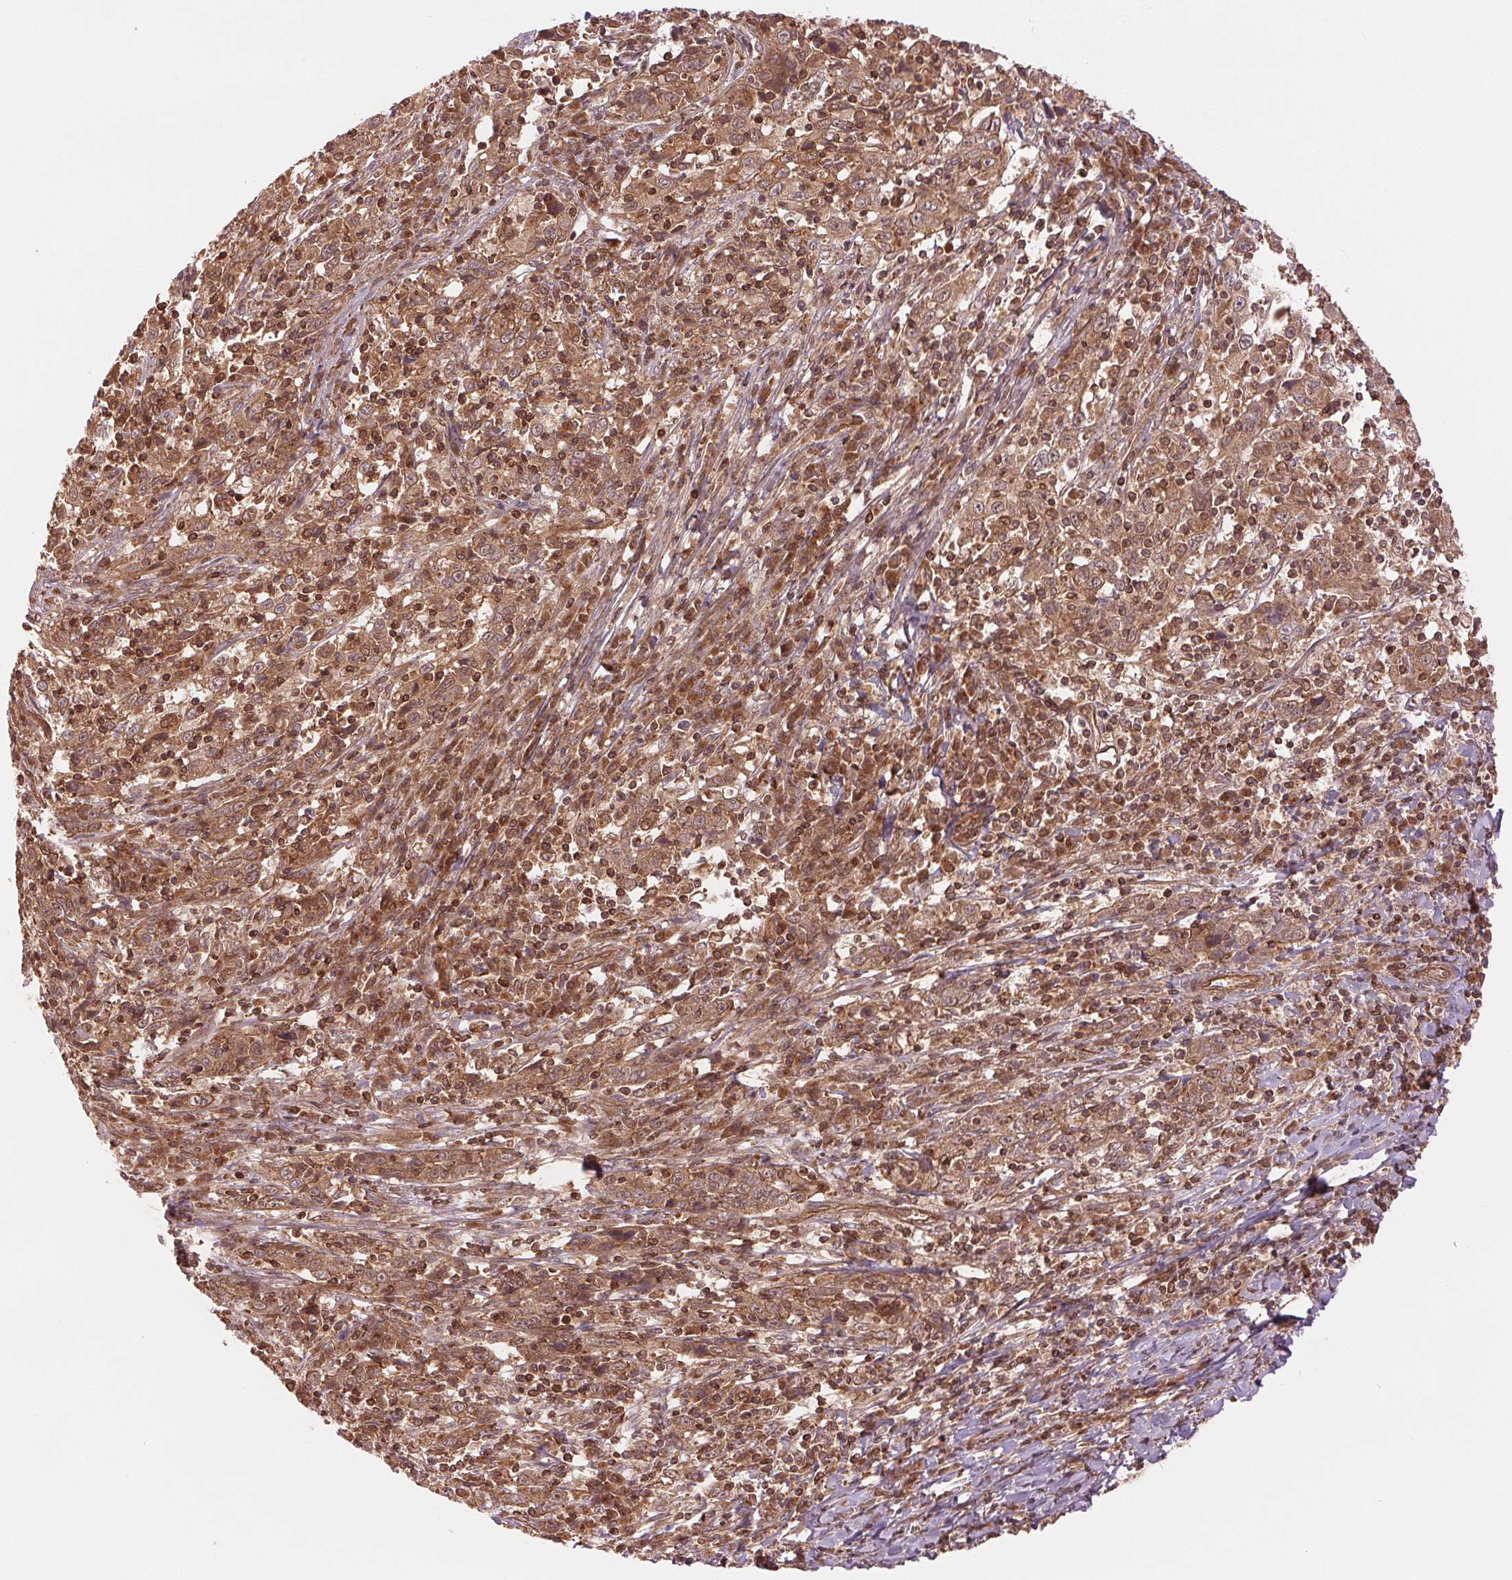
{"staining": {"intensity": "moderate", "quantity": ">75%", "location": "cytoplasmic/membranous"}, "tissue": "cervical cancer", "cell_type": "Tumor cells", "image_type": "cancer", "snomed": [{"axis": "morphology", "description": "Squamous cell carcinoma, NOS"}, {"axis": "topography", "description": "Cervix"}], "caption": "A brown stain highlights moderate cytoplasmic/membranous staining of a protein in human cervical cancer tumor cells.", "gene": "STARD7", "patient": {"sex": "female", "age": 46}}